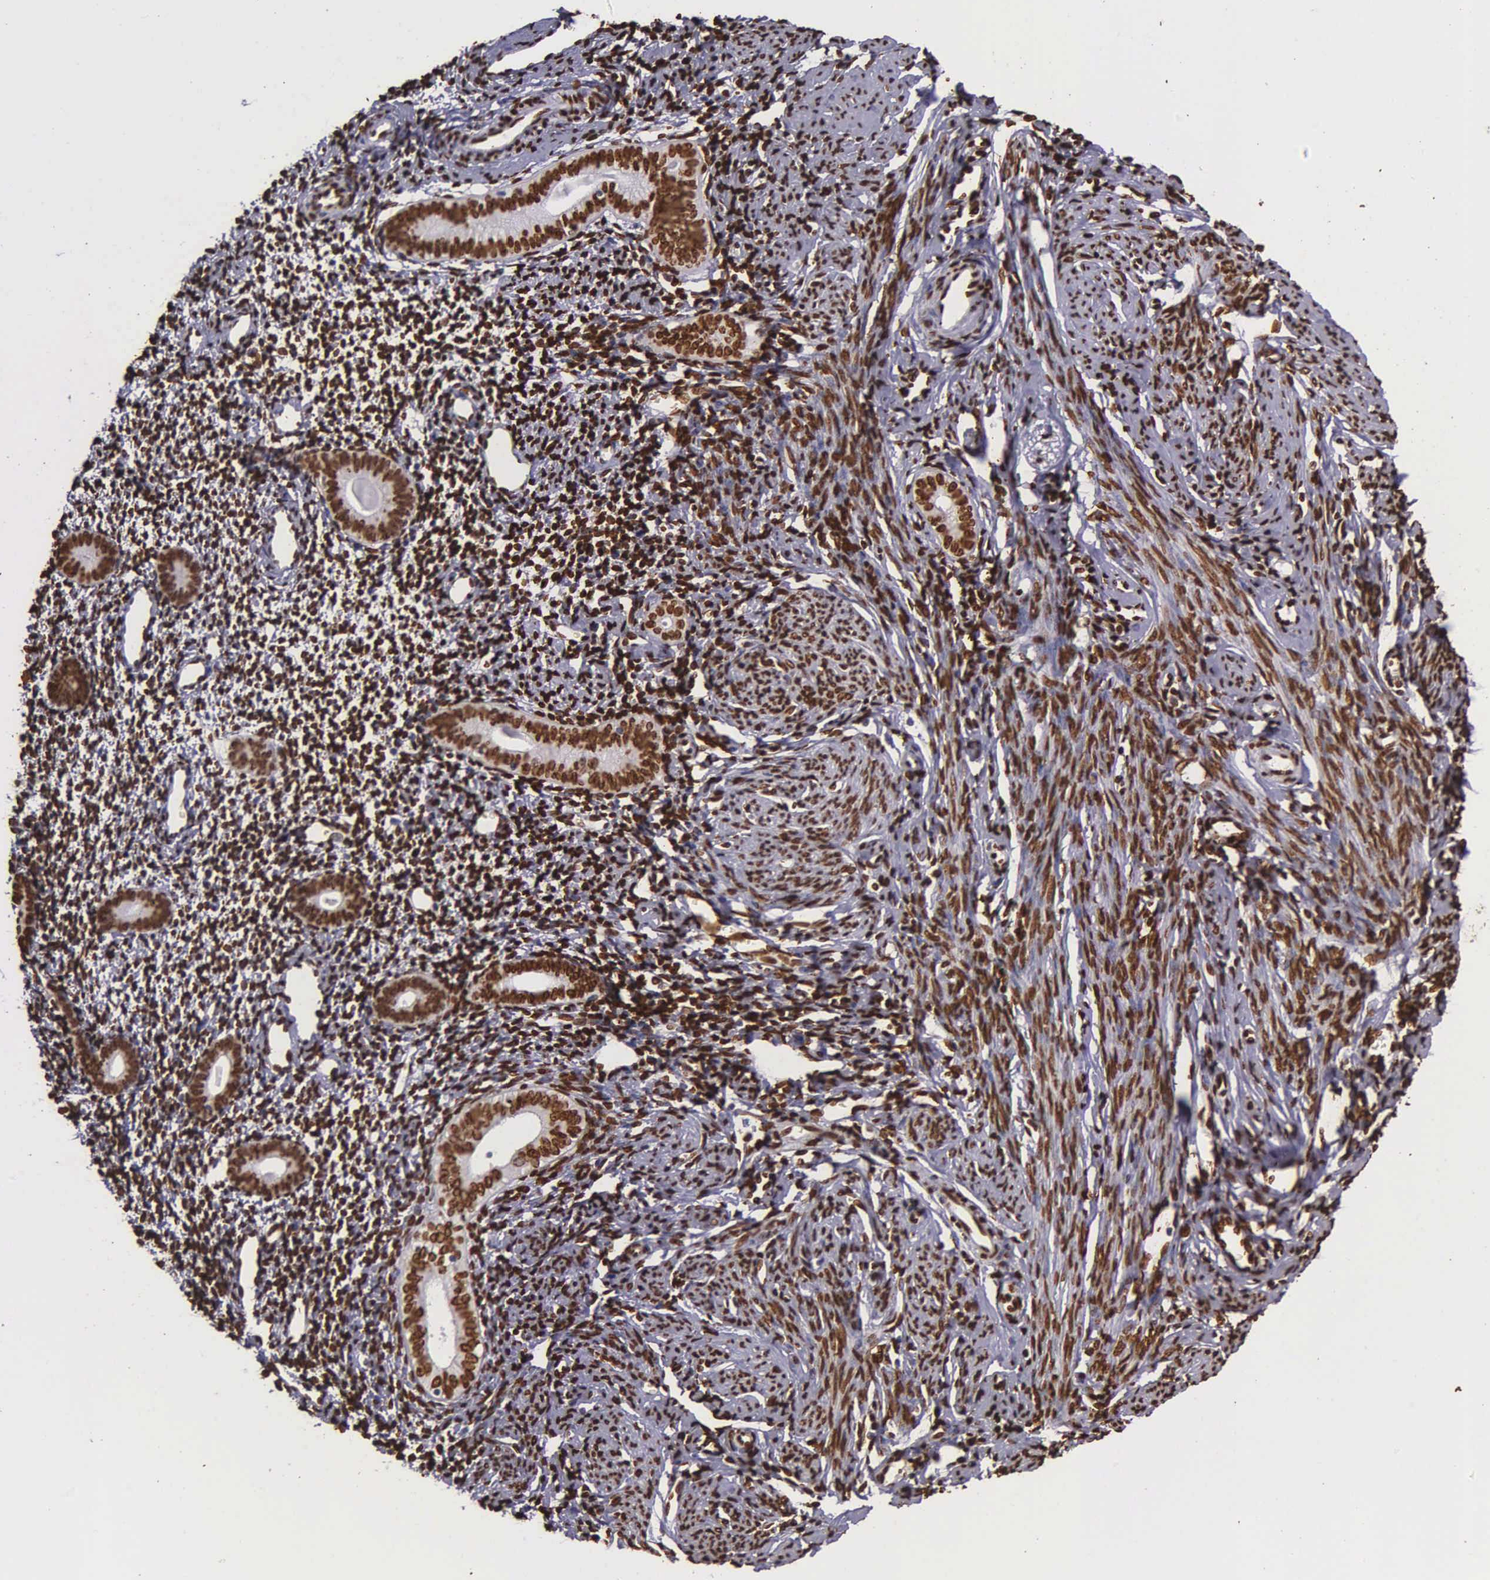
{"staining": {"intensity": "strong", "quantity": ">75%", "location": "nuclear"}, "tissue": "endometrium", "cell_type": "Cells in endometrial stroma", "image_type": "normal", "snomed": [{"axis": "morphology", "description": "Normal tissue, NOS"}, {"axis": "morphology", "description": "Neoplasm, benign, NOS"}, {"axis": "topography", "description": "Uterus"}], "caption": "The photomicrograph displays a brown stain indicating the presence of a protein in the nuclear of cells in endometrial stroma in endometrium. (IHC, brightfield microscopy, high magnification).", "gene": "H1", "patient": {"sex": "female", "age": 55}}